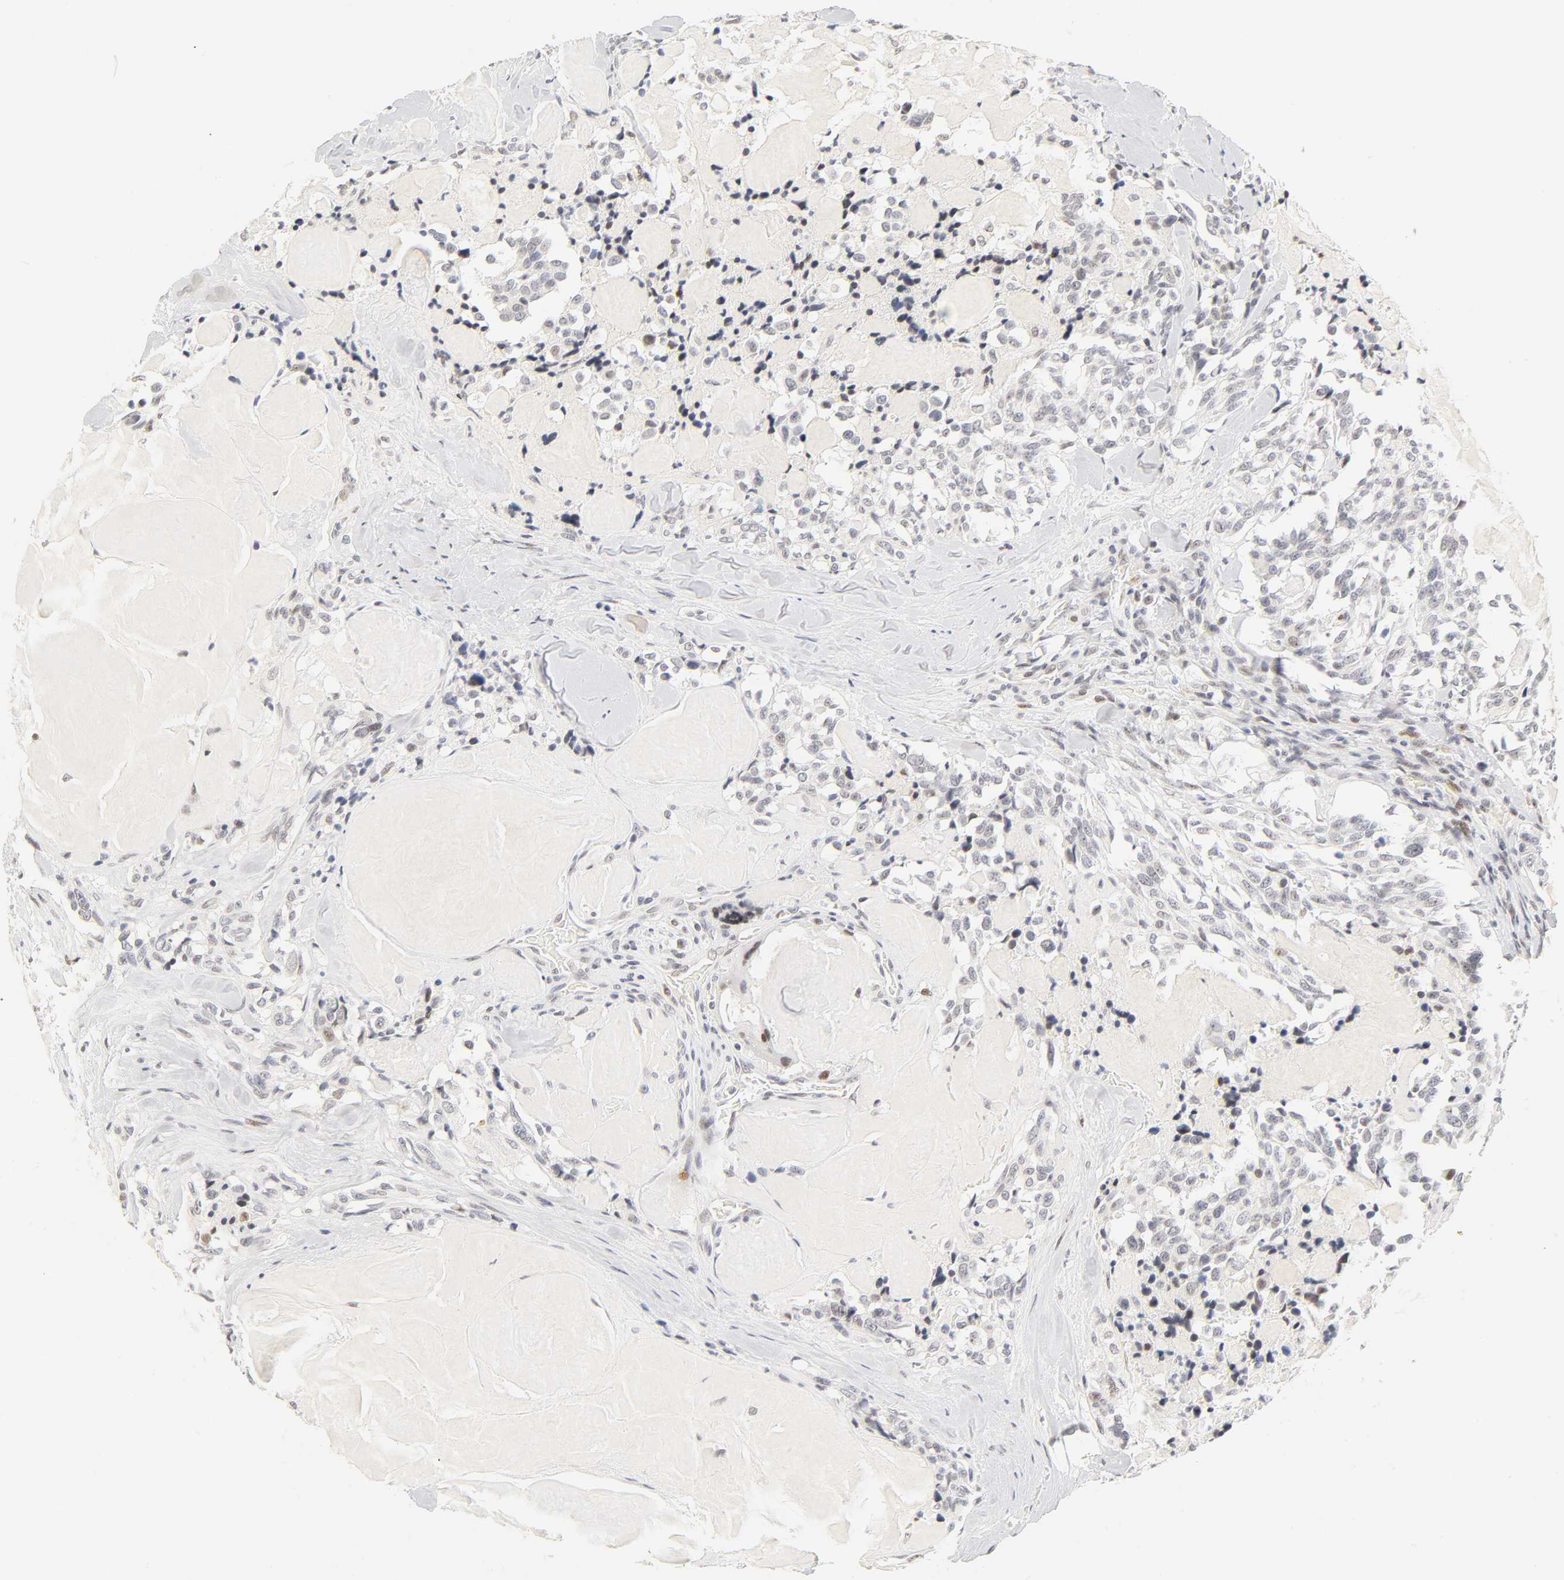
{"staining": {"intensity": "weak", "quantity": "<25%", "location": "nuclear"}, "tissue": "thyroid cancer", "cell_type": "Tumor cells", "image_type": "cancer", "snomed": [{"axis": "morphology", "description": "Carcinoma, NOS"}, {"axis": "morphology", "description": "Carcinoid, malignant, NOS"}, {"axis": "topography", "description": "Thyroid gland"}], "caption": "Immunohistochemical staining of human thyroid cancer (carcinoid (malignant)) demonstrates no significant positivity in tumor cells.", "gene": "MNAT1", "patient": {"sex": "male", "age": 33}}